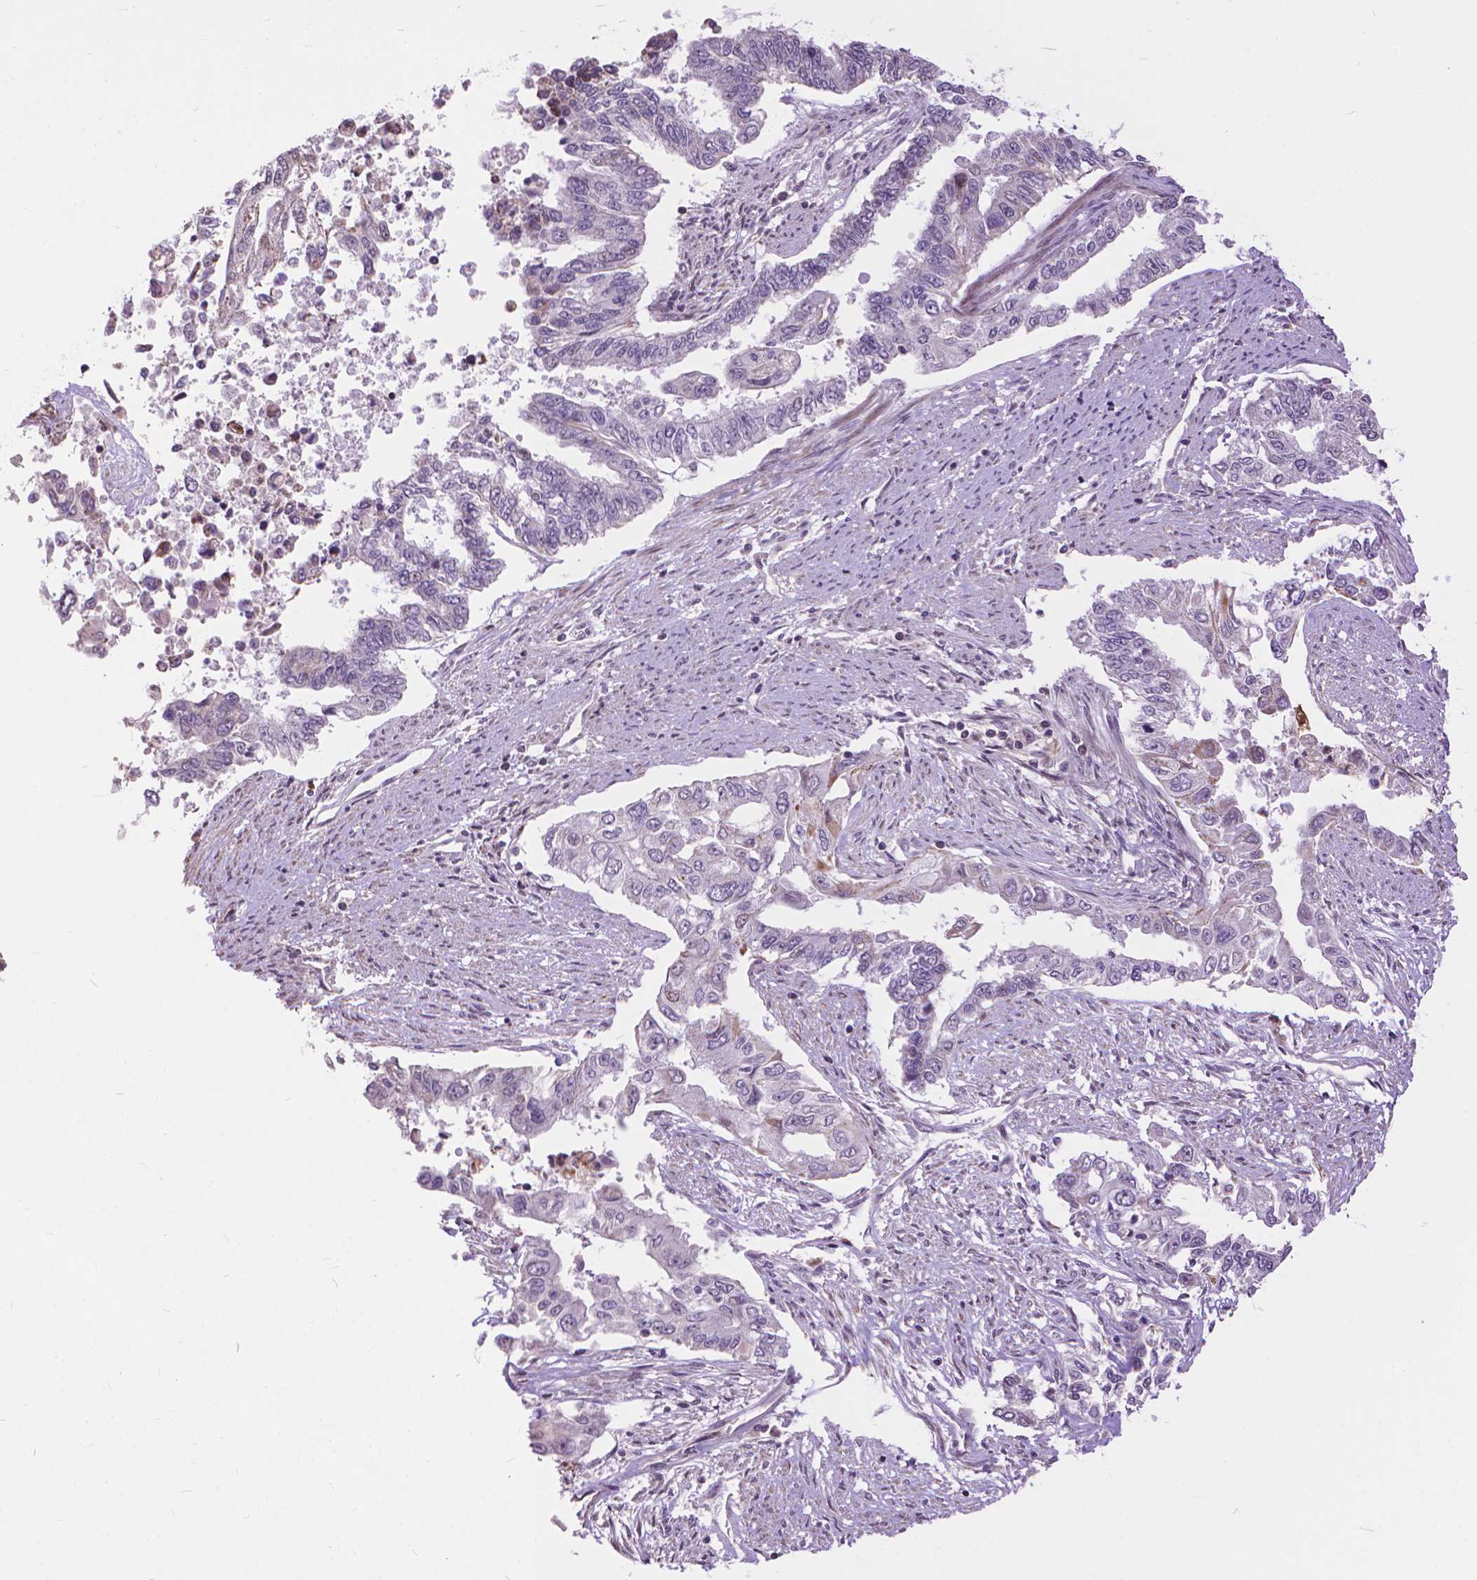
{"staining": {"intensity": "negative", "quantity": "none", "location": "none"}, "tissue": "endometrial cancer", "cell_type": "Tumor cells", "image_type": "cancer", "snomed": [{"axis": "morphology", "description": "Adenocarcinoma, NOS"}, {"axis": "topography", "description": "Uterus"}], "caption": "IHC micrograph of endometrial cancer stained for a protein (brown), which exhibits no staining in tumor cells.", "gene": "TMEM135", "patient": {"sex": "female", "age": 59}}